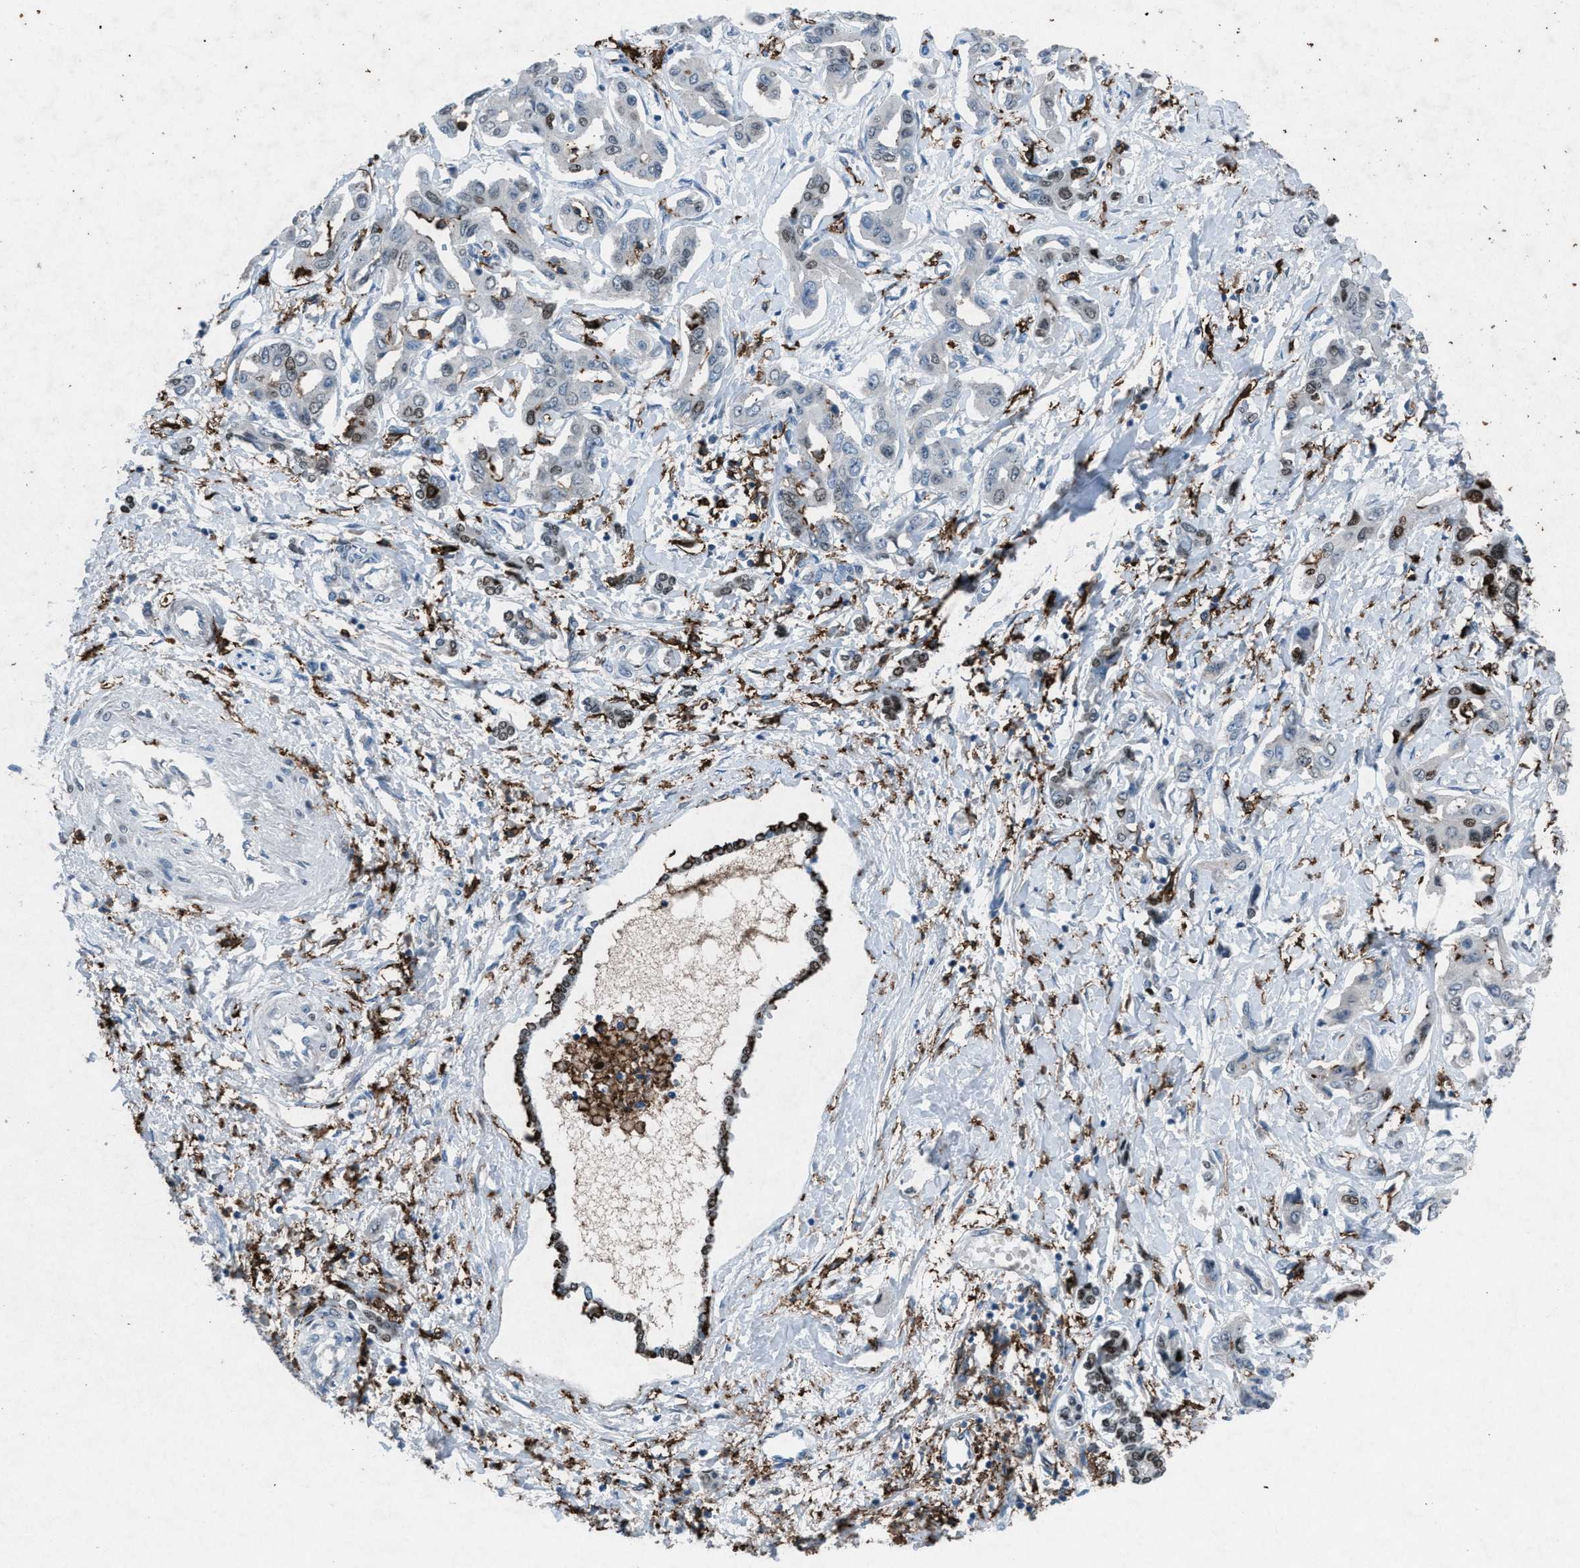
{"staining": {"intensity": "moderate", "quantity": "25%-75%", "location": "nuclear"}, "tissue": "liver cancer", "cell_type": "Tumor cells", "image_type": "cancer", "snomed": [{"axis": "morphology", "description": "Cholangiocarcinoma"}, {"axis": "topography", "description": "Liver"}], "caption": "Protein expression analysis of human liver cholangiocarcinoma reveals moderate nuclear staining in about 25%-75% of tumor cells. (DAB IHC with brightfield microscopy, high magnification).", "gene": "FCER1G", "patient": {"sex": "male", "age": 59}}